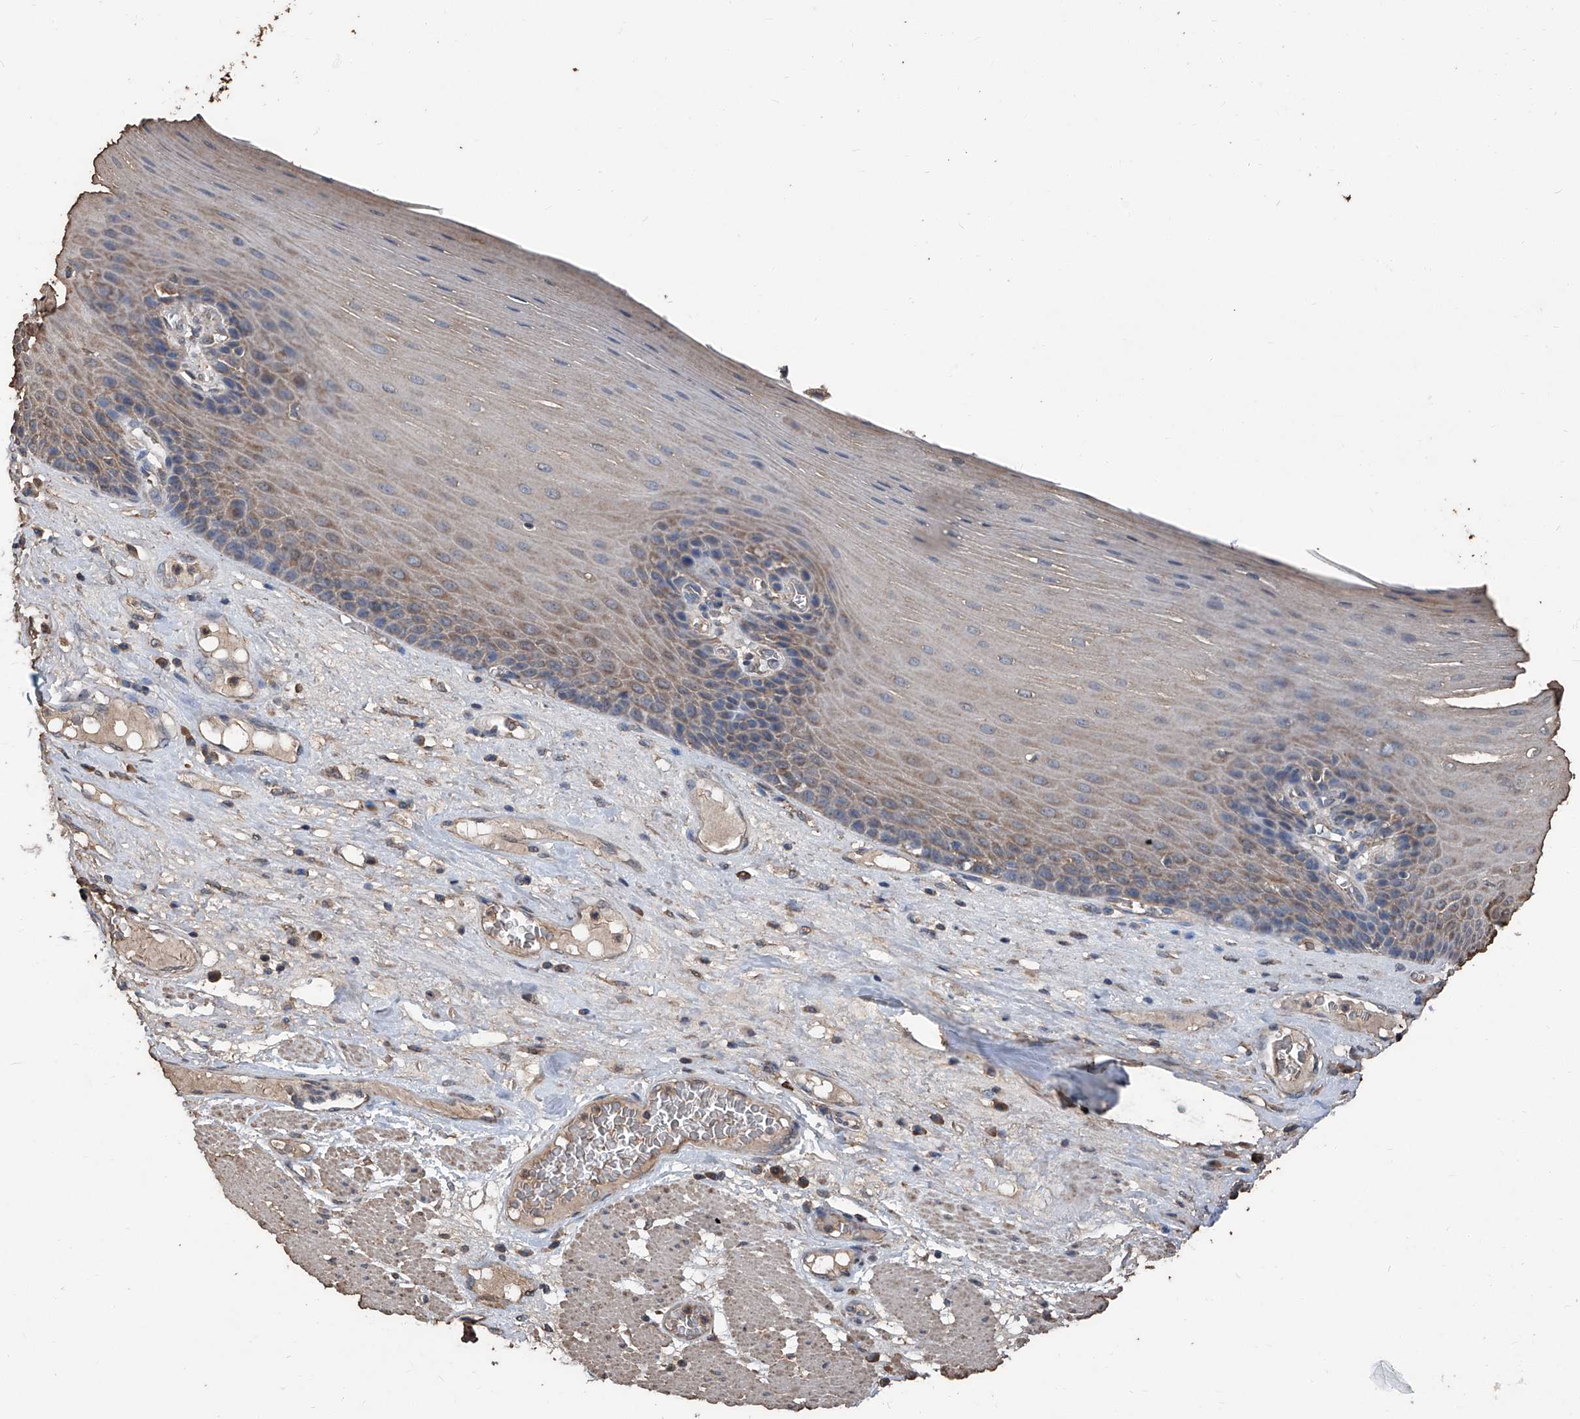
{"staining": {"intensity": "moderate", "quantity": ">75%", "location": "cytoplasmic/membranous"}, "tissue": "esophagus", "cell_type": "Squamous epithelial cells", "image_type": "normal", "snomed": [{"axis": "morphology", "description": "Normal tissue, NOS"}, {"axis": "topography", "description": "Esophagus"}], "caption": "Immunohistochemical staining of normal esophagus shows medium levels of moderate cytoplasmic/membranous expression in approximately >75% of squamous epithelial cells. (DAB (3,3'-diaminobenzidine) = brown stain, brightfield microscopy at high magnification).", "gene": "STARD7", "patient": {"sex": "male", "age": 62}}